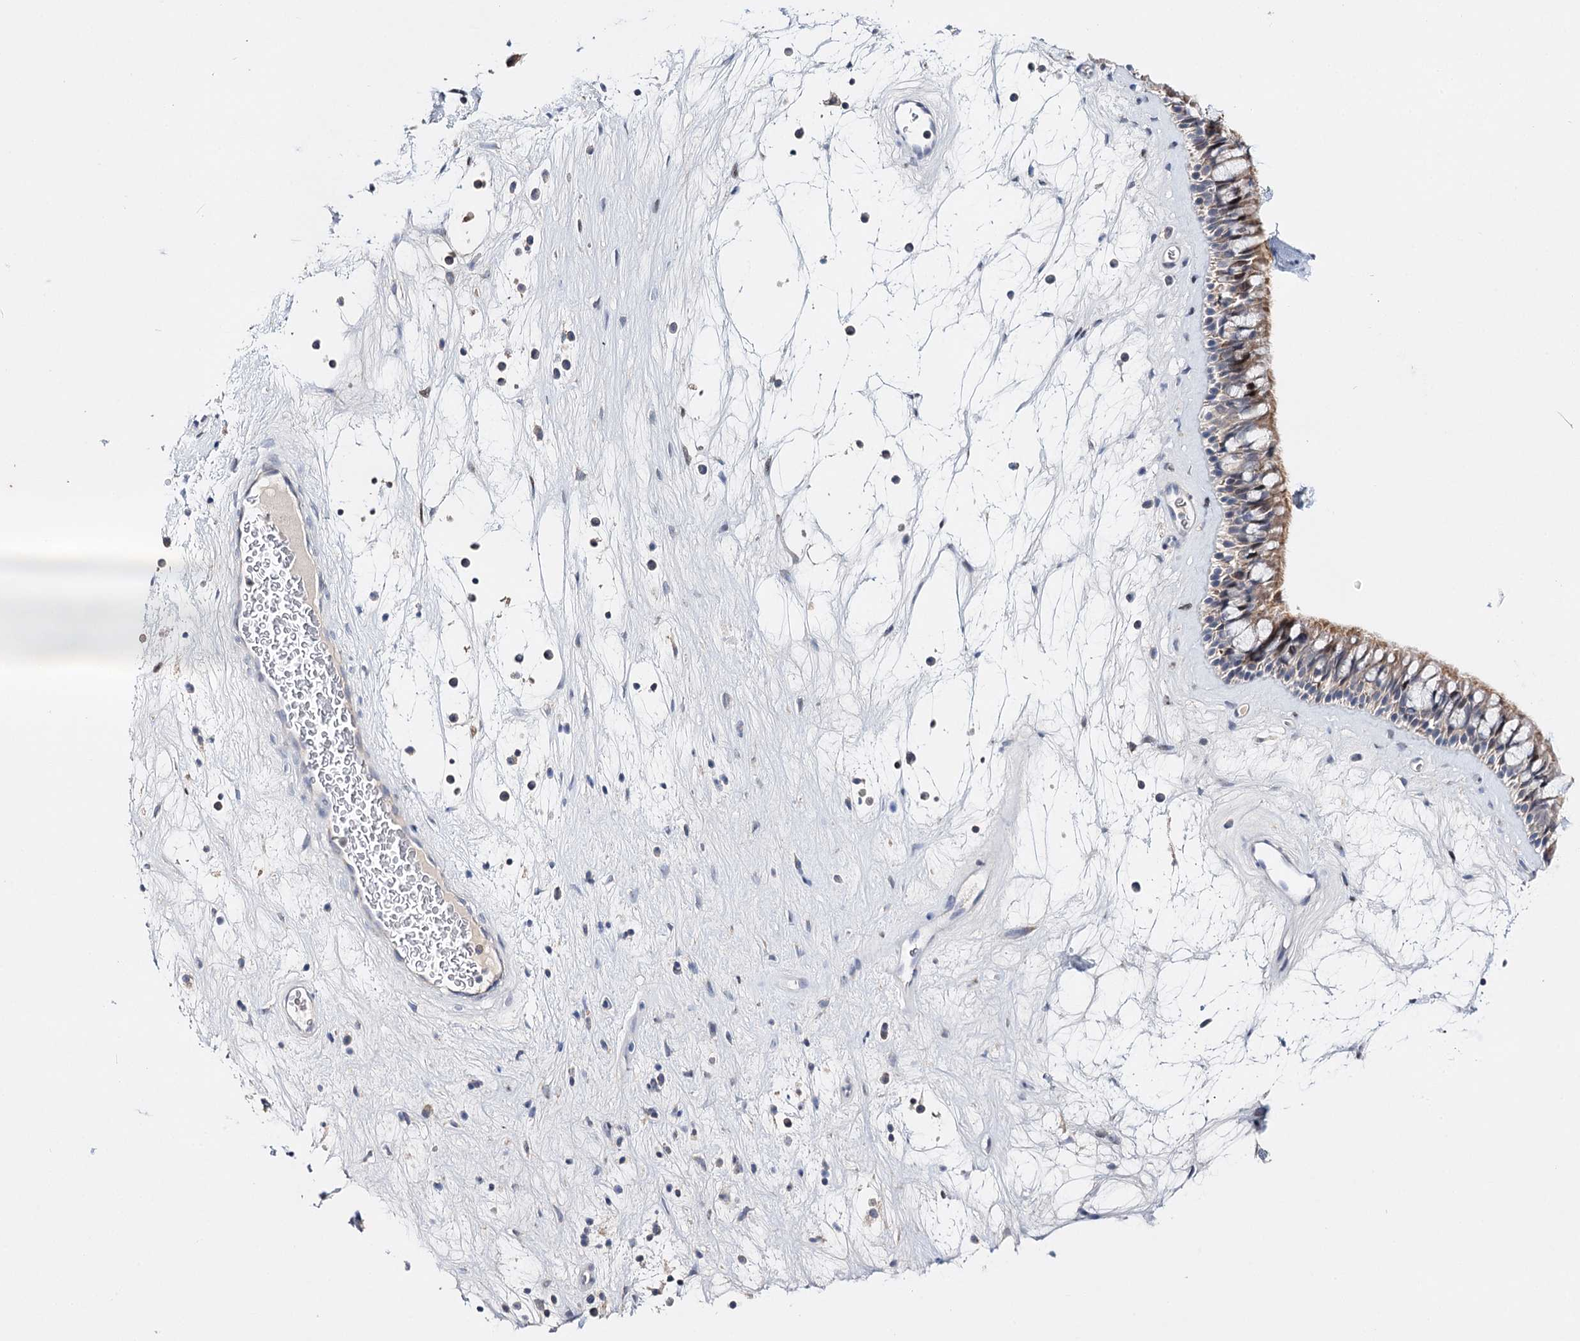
{"staining": {"intensity": "weak", "quantity": ">75%", "location": "cytoplasmic/membranous"}, "tissue": "nasopharynx", "cell_type": "Respiratory epithelial cells", "image_type": "normal", "snomed": [{"axis": "morphology", "description": "Normal tissue, NOS"}, {"axis": "topography", "description": "Nasopharynx"}], "caption": "Nasopharynx was stained to show a protein in brown. There is low levels of weak cytoplasmic/membranous expression in approximately >75% of respiratory epithelial cells.", "gene": "CFAP46", "patient": {"sex": "male", "age": 64}}